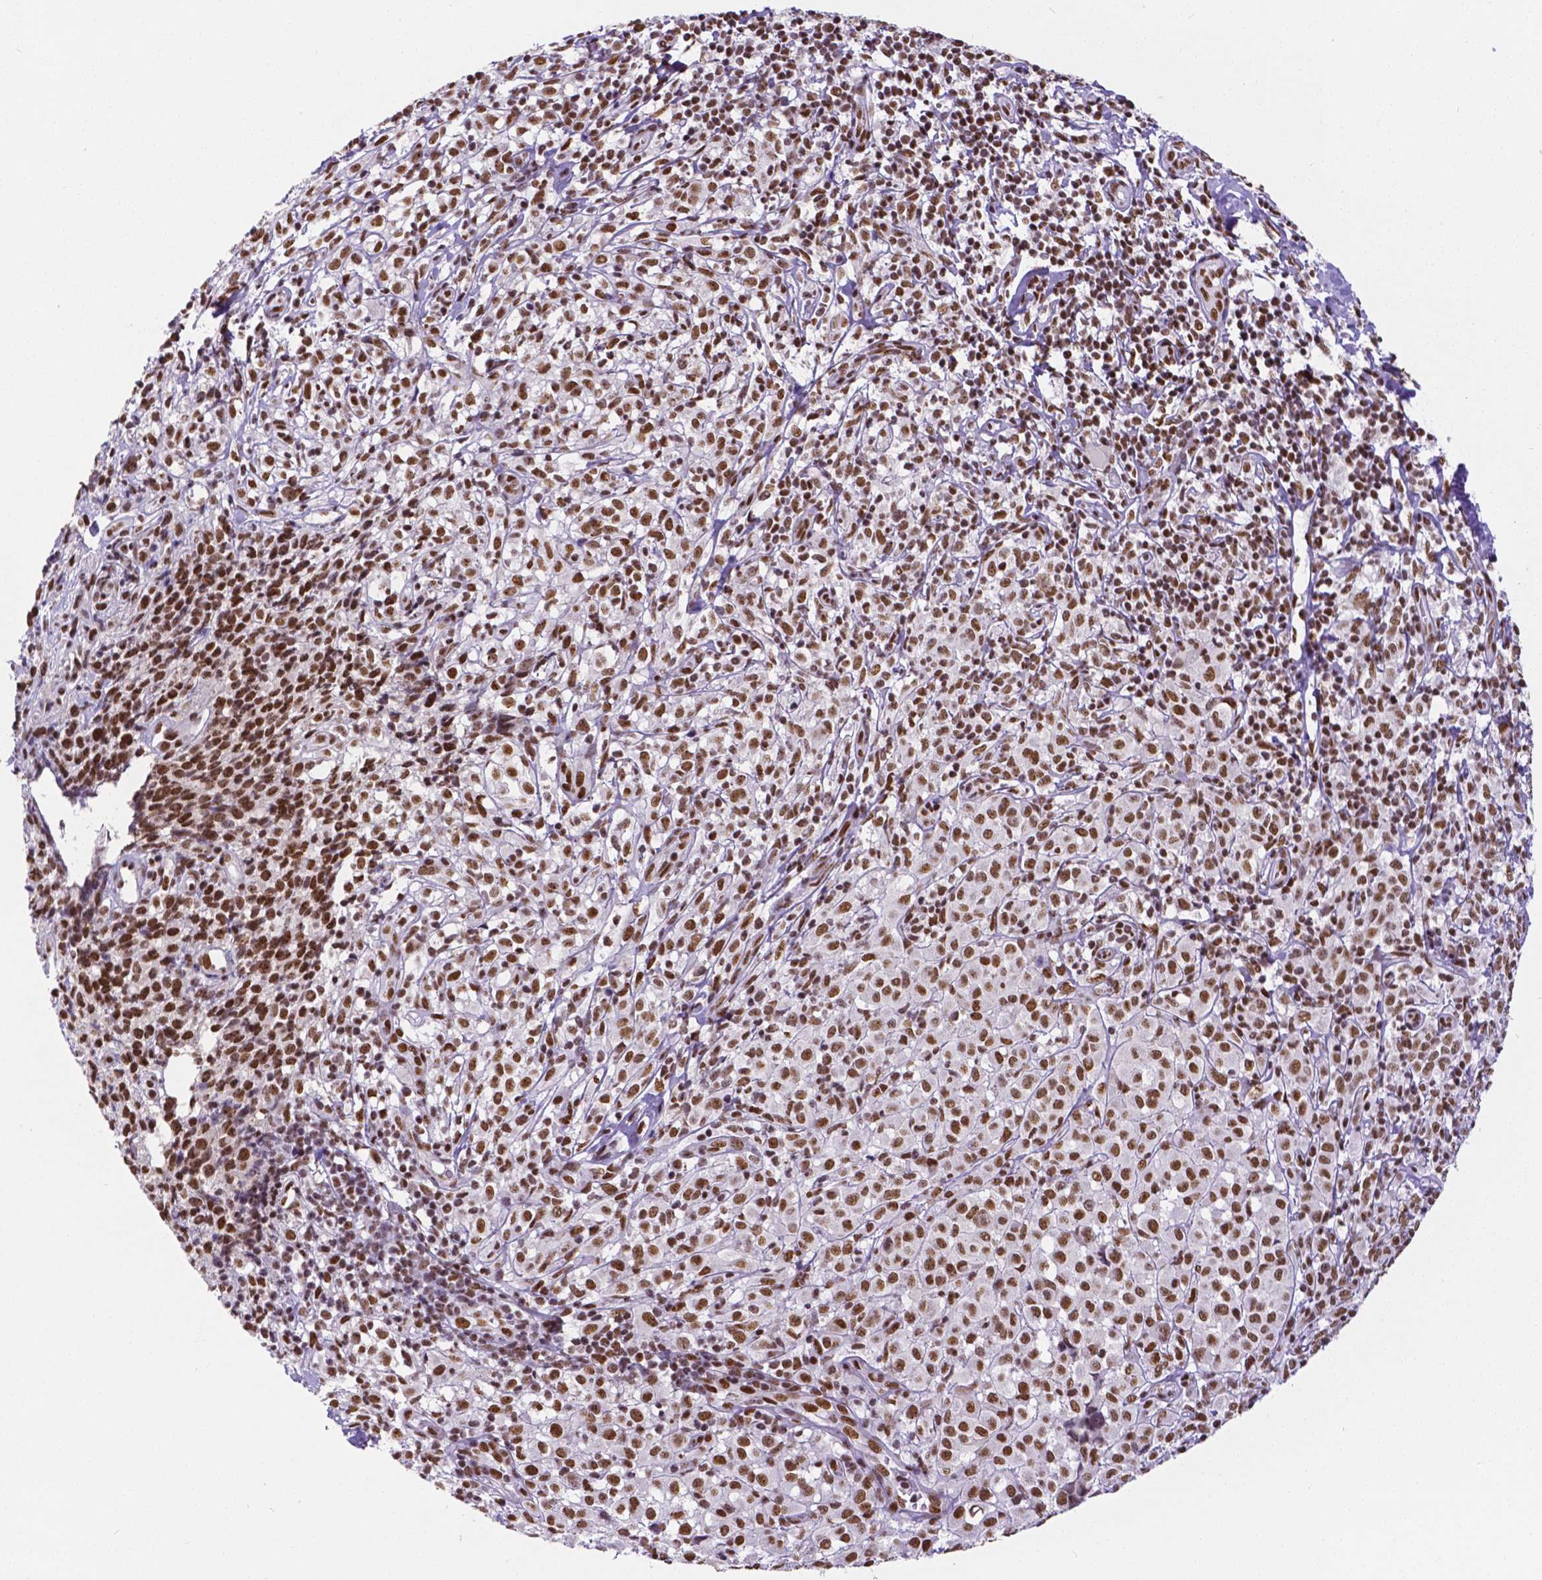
{"staining": {"intensity": "strong", "quantity": ">75%", "location": "nuclear"}, "tissue": "melanoma", "cell_type": "Tumor cells", "image_type": "cancer", "snomed": [{"axis": "morphology", "description": "Malignant melanoma, NOS"}, {"axis": "topography", "description": "Skin"}], "caption": "Immunohistochemical staining of human melanoma displays high levels of strong nuclear staining in about >75% of tumor cells.", "gene": "ATRX", "patient": {"sex": "male", "age": 85}}